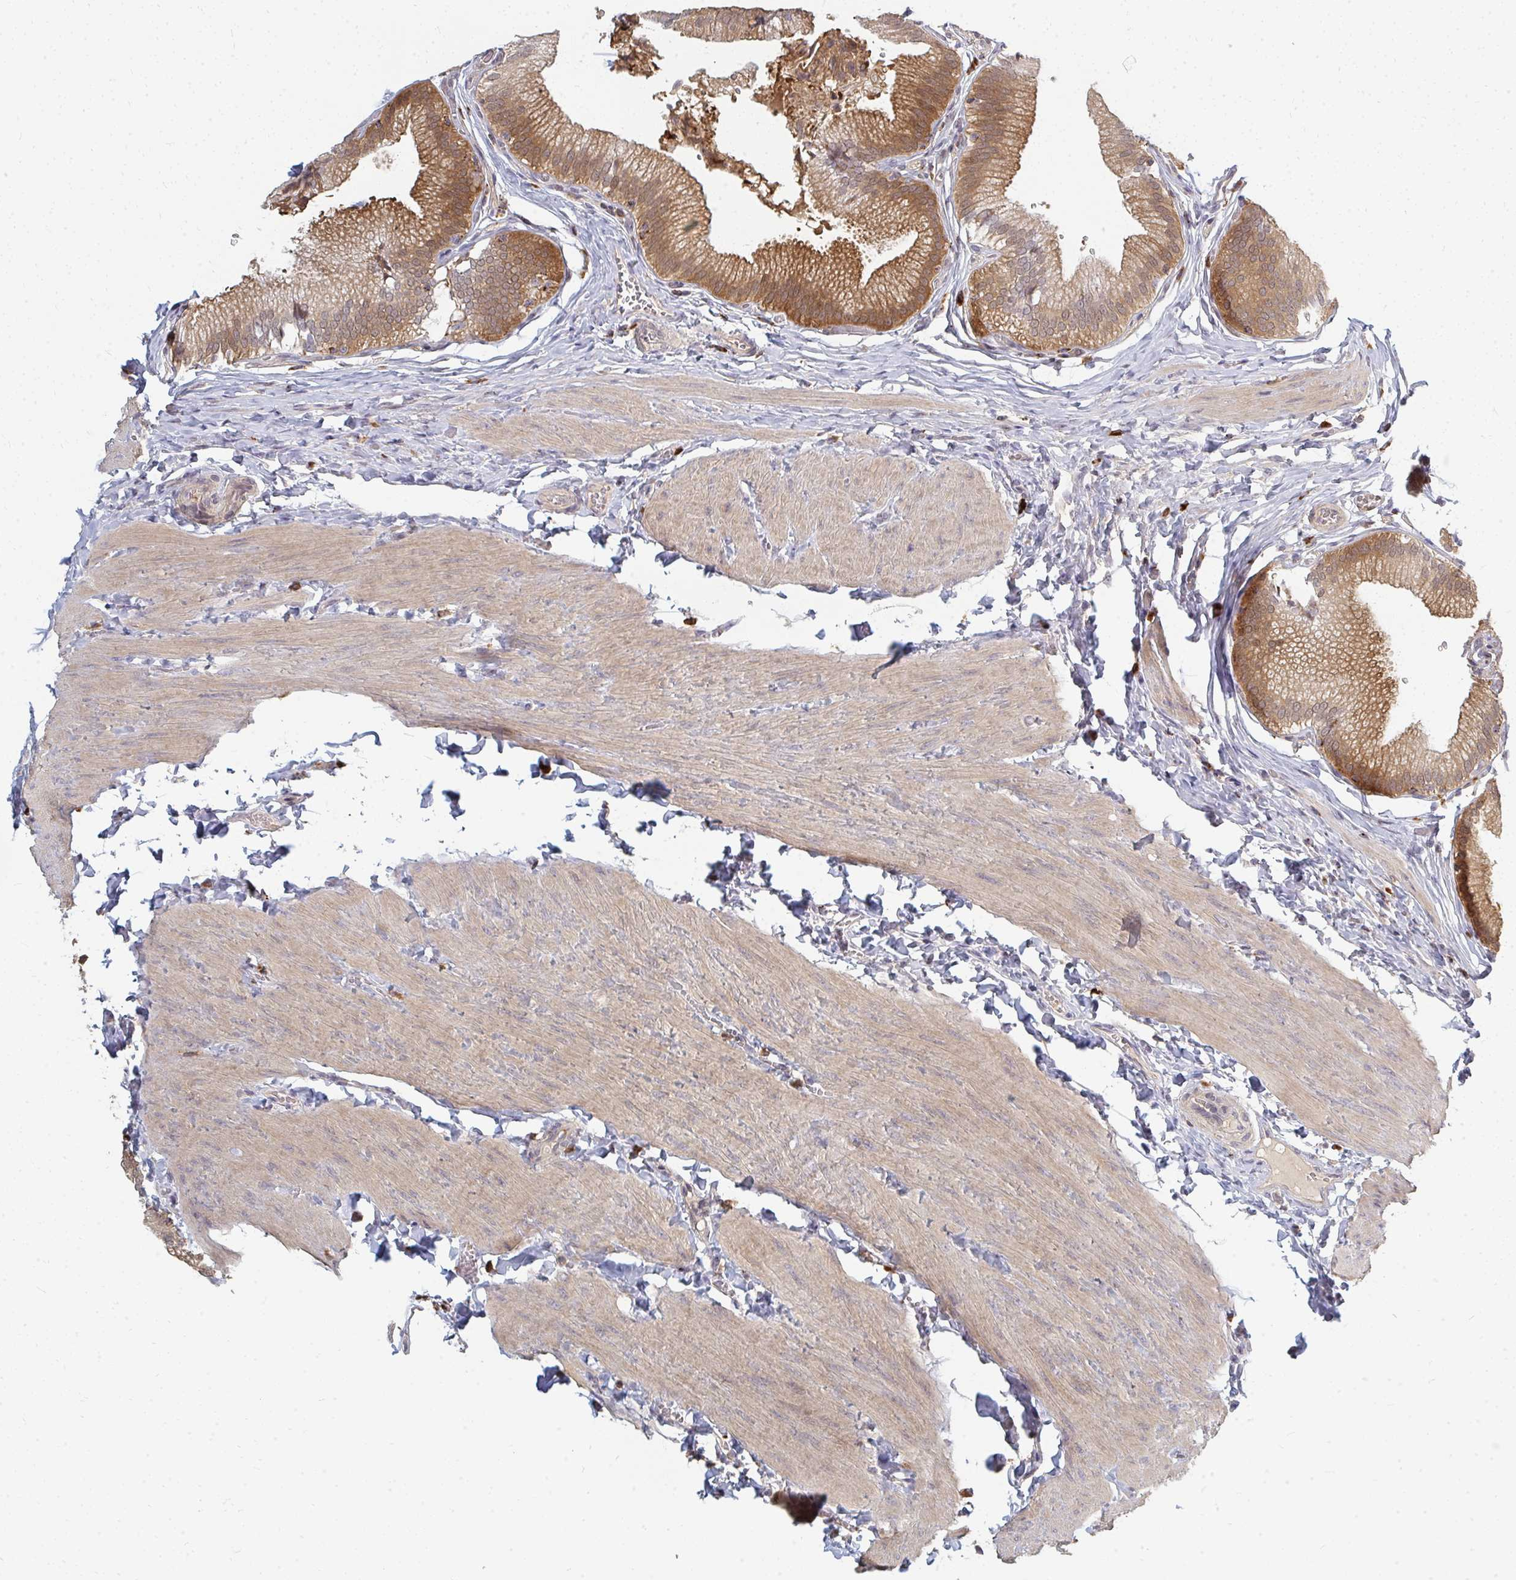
{"staining": {"intensity": "moderate", "quantity": ">75%", "location": "cytoplasmic/membranous,nuclear"}, "tissue": "gallbladder", "cell_type": "Glandular cells", "image_type": "normal", "snomed": [{"axis": "morphology", "description": "Normal tissue, NOS"}, {"axis": "topography", "description": "Gallbladder"}, {"axis": "topography", "description": "Peripheral nerve tissue"}], "caption": "Immunohistochemical staining of unremarkable human gallbladder reveals medium levels of moderate cytoplasmic/membranous,nuclear staining in approximately >75% of glandular cells. Using DAB (3,3'-diaminobenzidine) (brown) and hematoxylin (blue) stains, captured at high magnification using brightfield microscopy.", "gene": "ZNF285", "patient": {"sex": "male", "age": 17}}